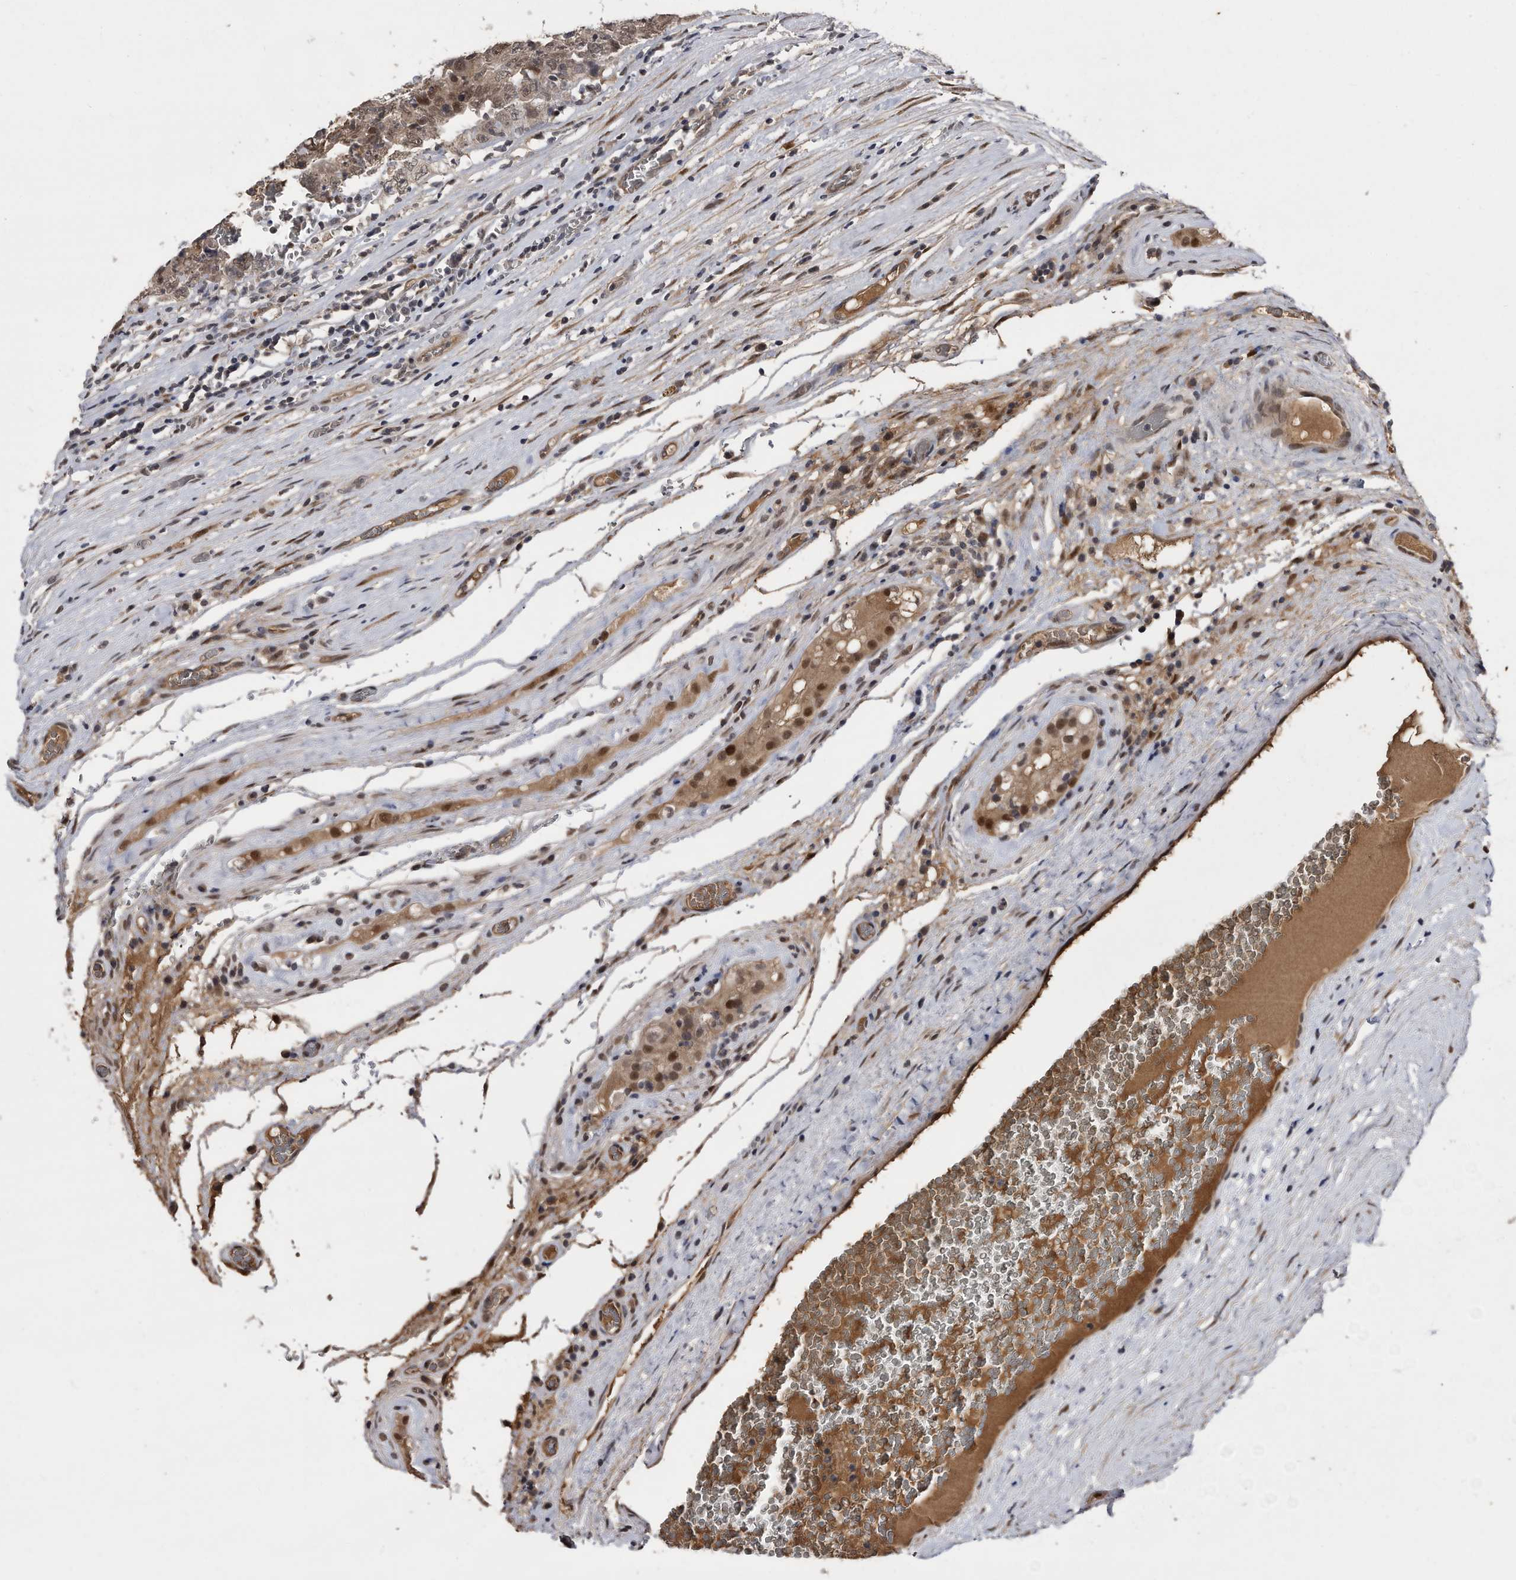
{"staining": {"intensity": "moderate", "quantity": ">75%", "location": "cytoplasmic/membranous,nuclear"}, "tissue": "testis cancer", "cell_type": "Tumor cells", "image_type": "cancer", "snomed": [{"axis": "morphology", "description": "Carcinoma, Embryonal, NOS"}, {"axis": "topography", "description": "Testis"}], "caption": "This micrograph displays IHC staining of human embryonal carcinoma (testis), with medium moderate cytoplasmic/membranous and nuclear staining in about >75% of tumor cells.", "gene": "RAD23B", "patient": {"sex": "male", "age": 26}}